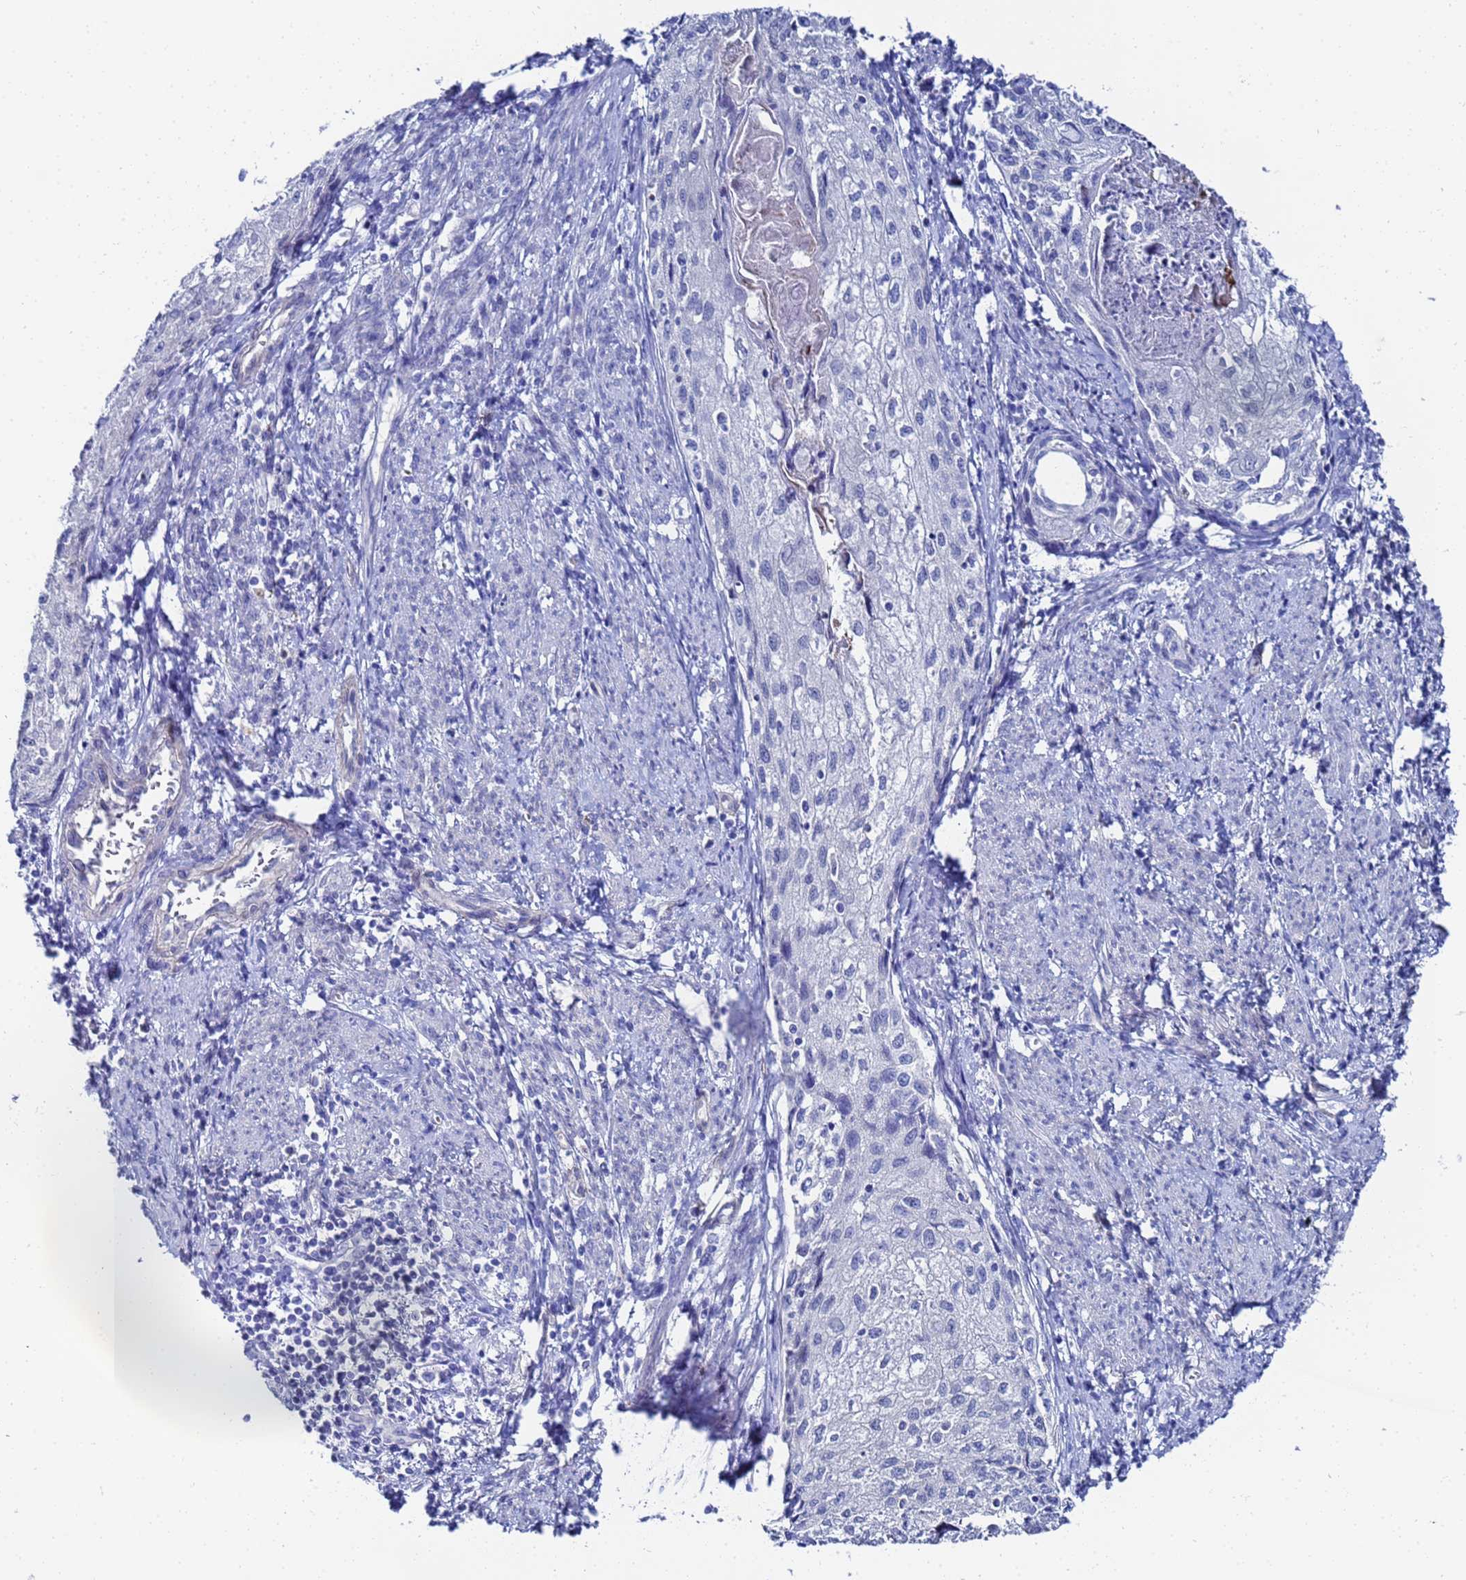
{"staining": {"intensity": "negative", "quantity": "none", "location": "none"}, "tissue": "cervical cancer", "cell_type": "Tumor cells", "image_type": "cancer", "snomed": [{"axis": "morphology", "description": "Squamous cell carcinoma, NOS"}, {"axis": "topography", "description": "Cervix"}], "caption": "High magnification brightfield microscopy of squamous cell carcinoma (cervical) stained with DAB (brown) and counterstained with hematoxylin (blue): tumor cells show no significant expression.", "gene": "ZNF26", "patient": {"sex": "female", "age": 67}}